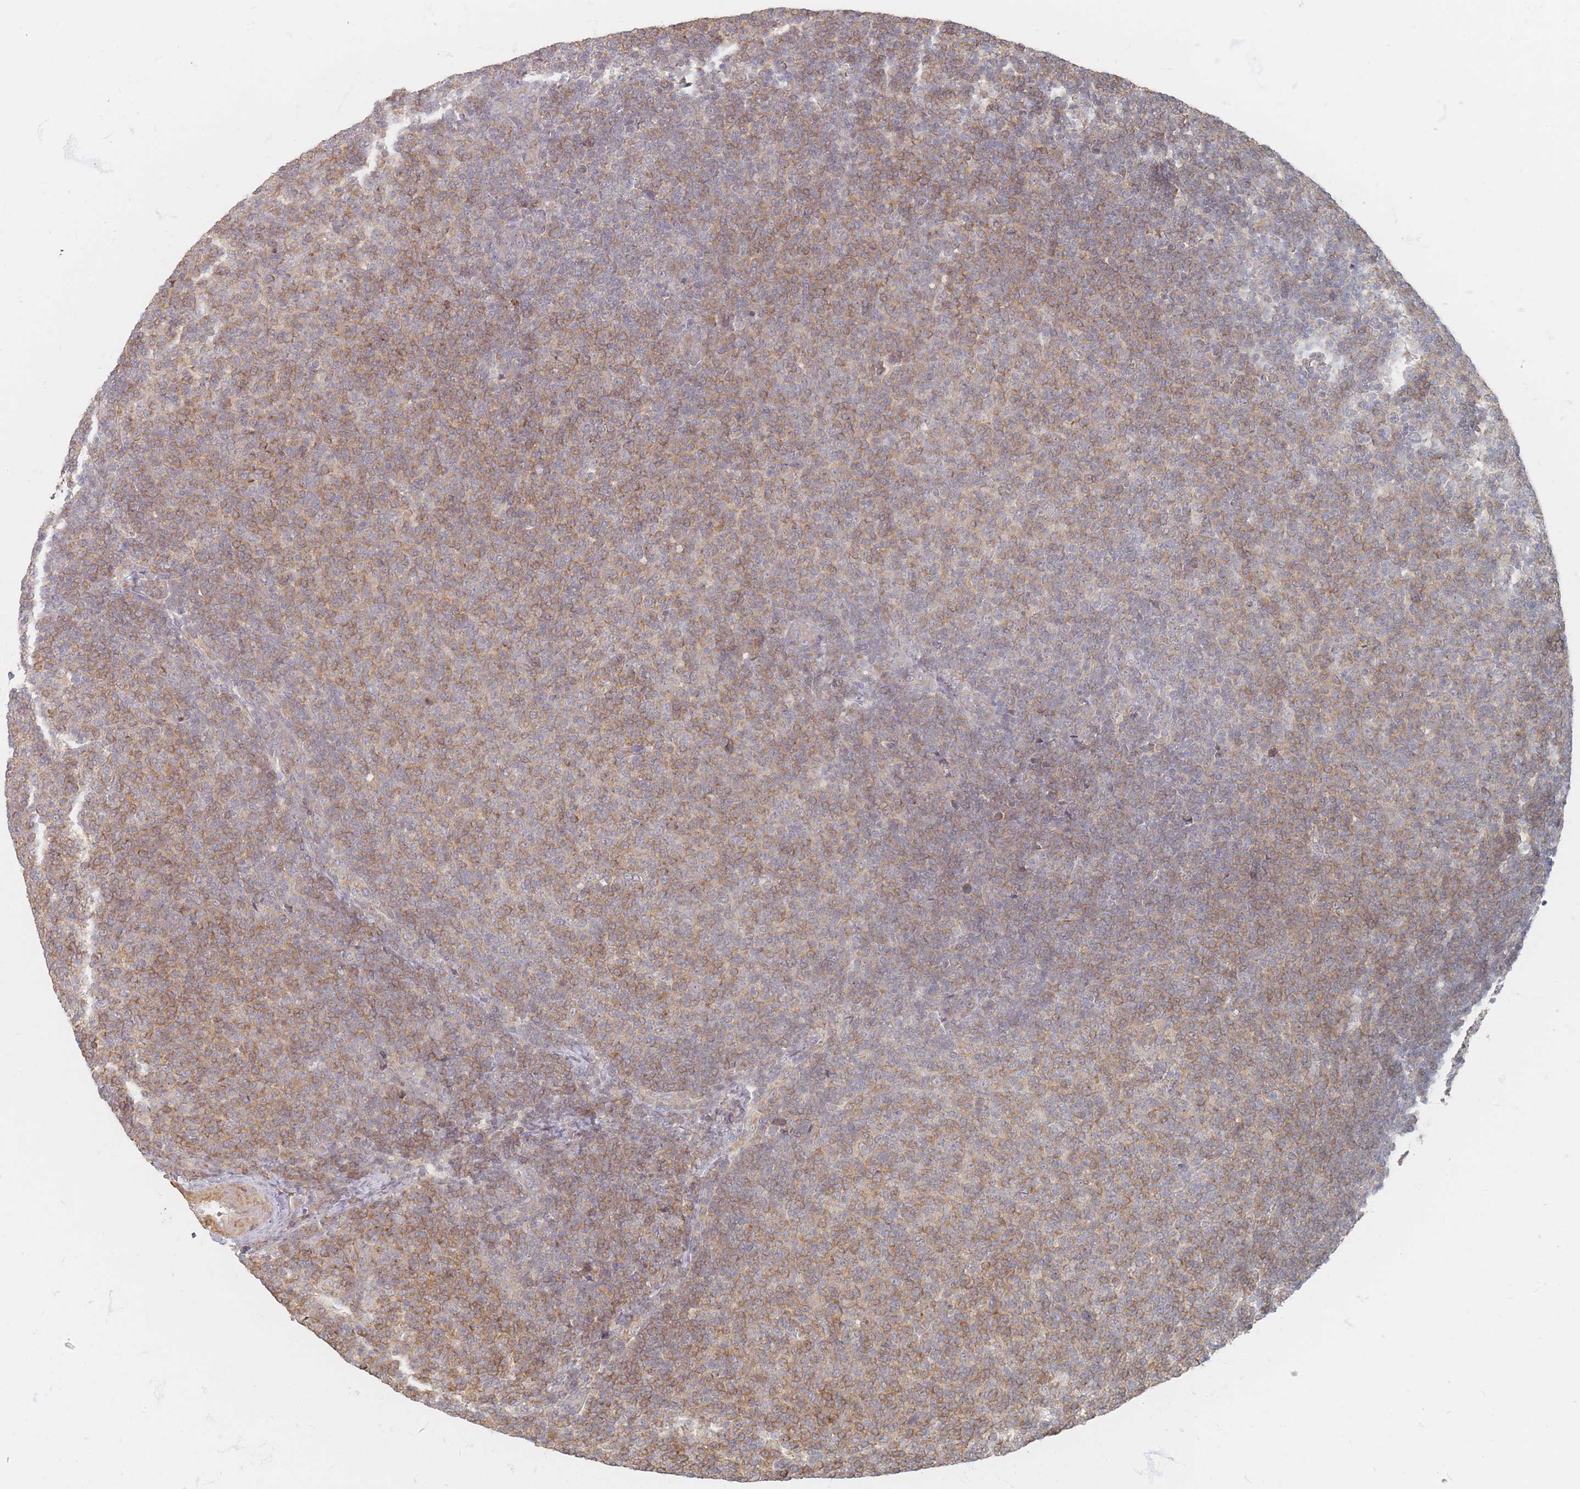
{"staining": {"intensity": "moderate", "quantity": ">75%", "location": "cytoplasmic/membranous"}, "tissue": "lymphoma", "cell_type": "Tumor cells", "image_type": "cancer", "snomed": [{"axis": "morphology", "description": "Malignant lymphoma, non-Hodgkin's type, Low grade"}, {"axis": "topography", "description": "Lymph node"}], "caption": "Tumor cells reveal medium levels of moderate cytoplasmic/membranous staining in about >75% of cells in malignant lymphoma, non-Hodgkin's type (low-grade).", "gene": "GLE1", "patient": {"sex": "male", "age": 66}}